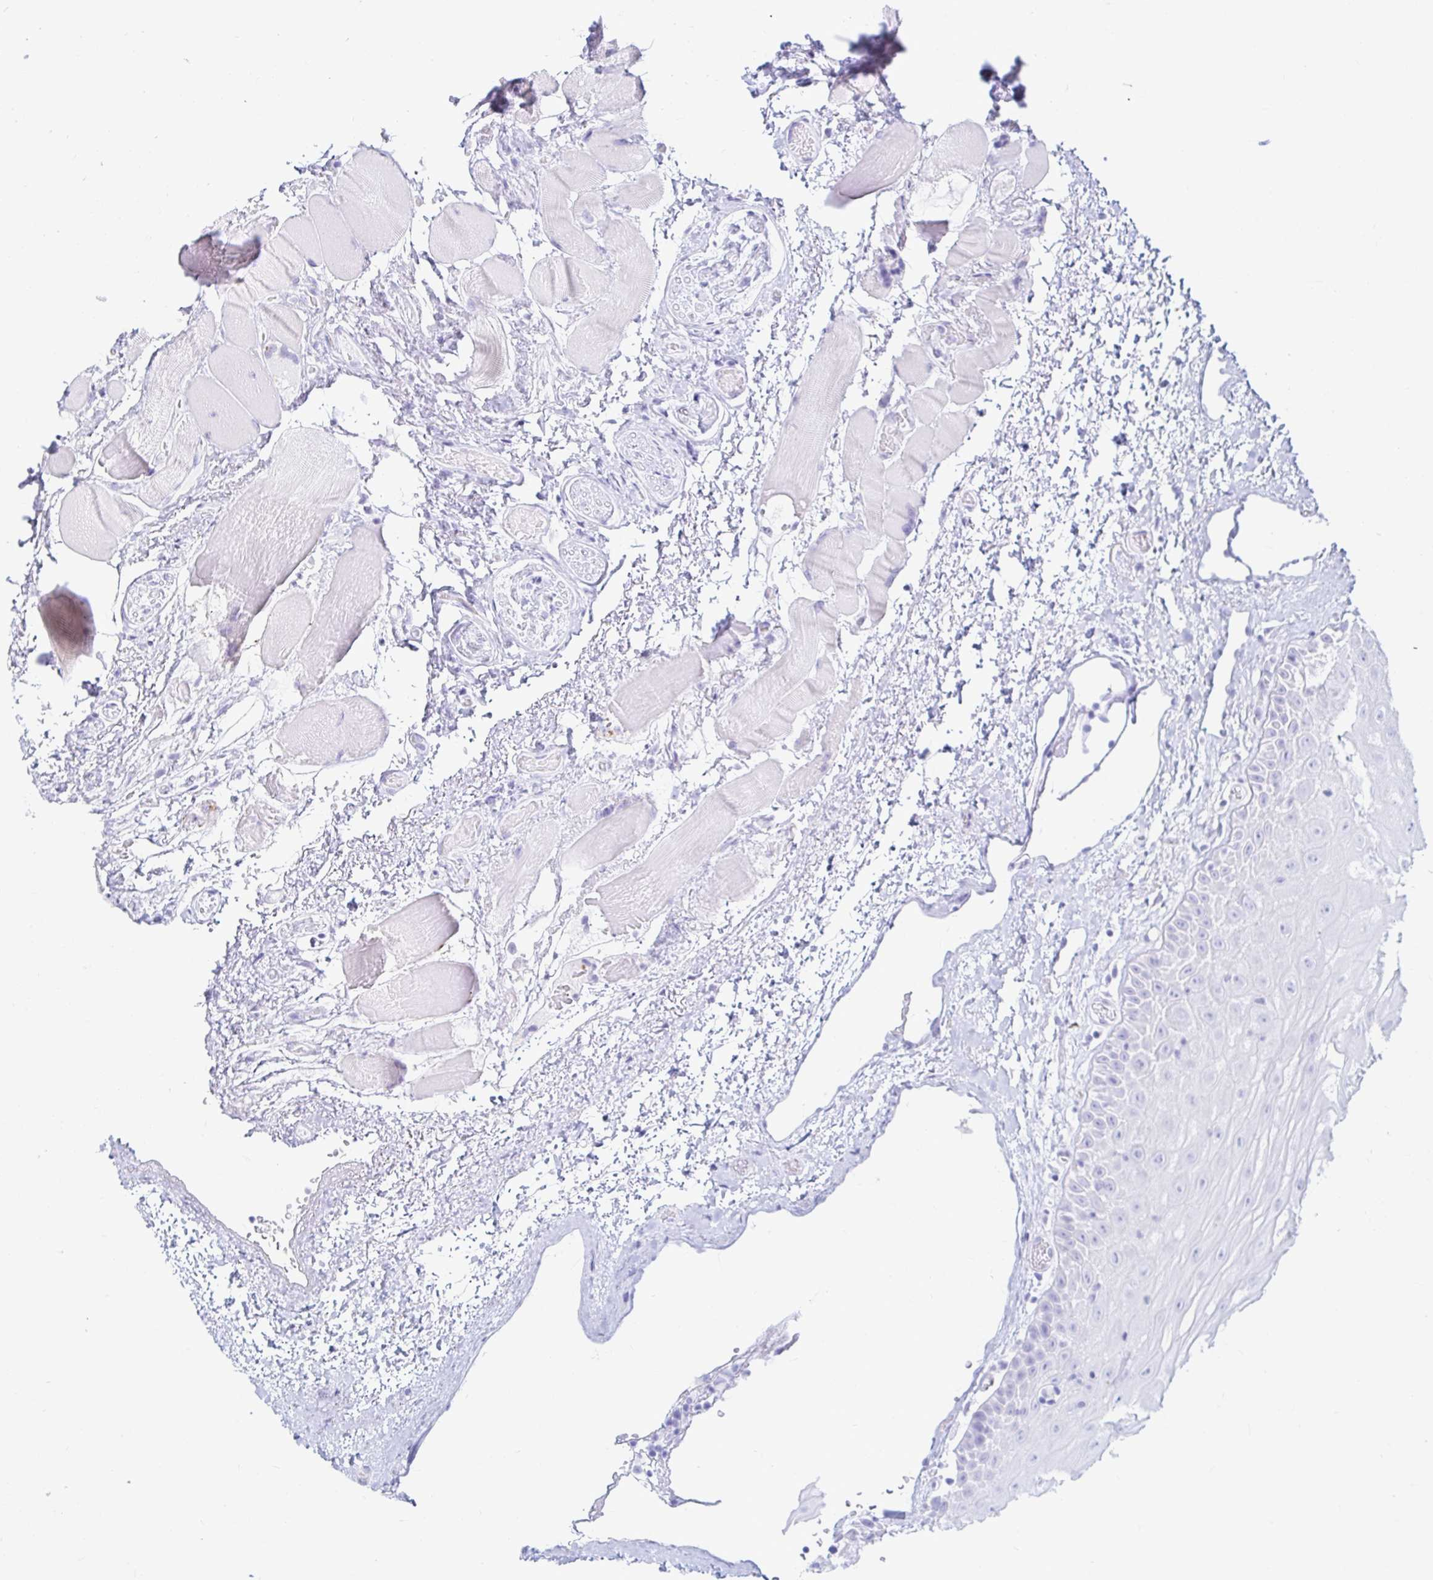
{"staining": {"intensity": "negative", "quantity": "none", "location": "none"}, "tissue": "oral mucosa", "cell_type": "Squamous epithelial cells", "image_type": "normal", "snomed": [{"axis": "morphology", "description": "Normal tissue, NOS"}, {"axis": "topography", "description": "Oral tissue"}], "caption": "Image shows no protein positivity in squamous epithelial cells of benign oral mucosa. Nuclei are stained in blue.", "gene": "ERICH6", "patient": {"sex": "female", "age": 82}}